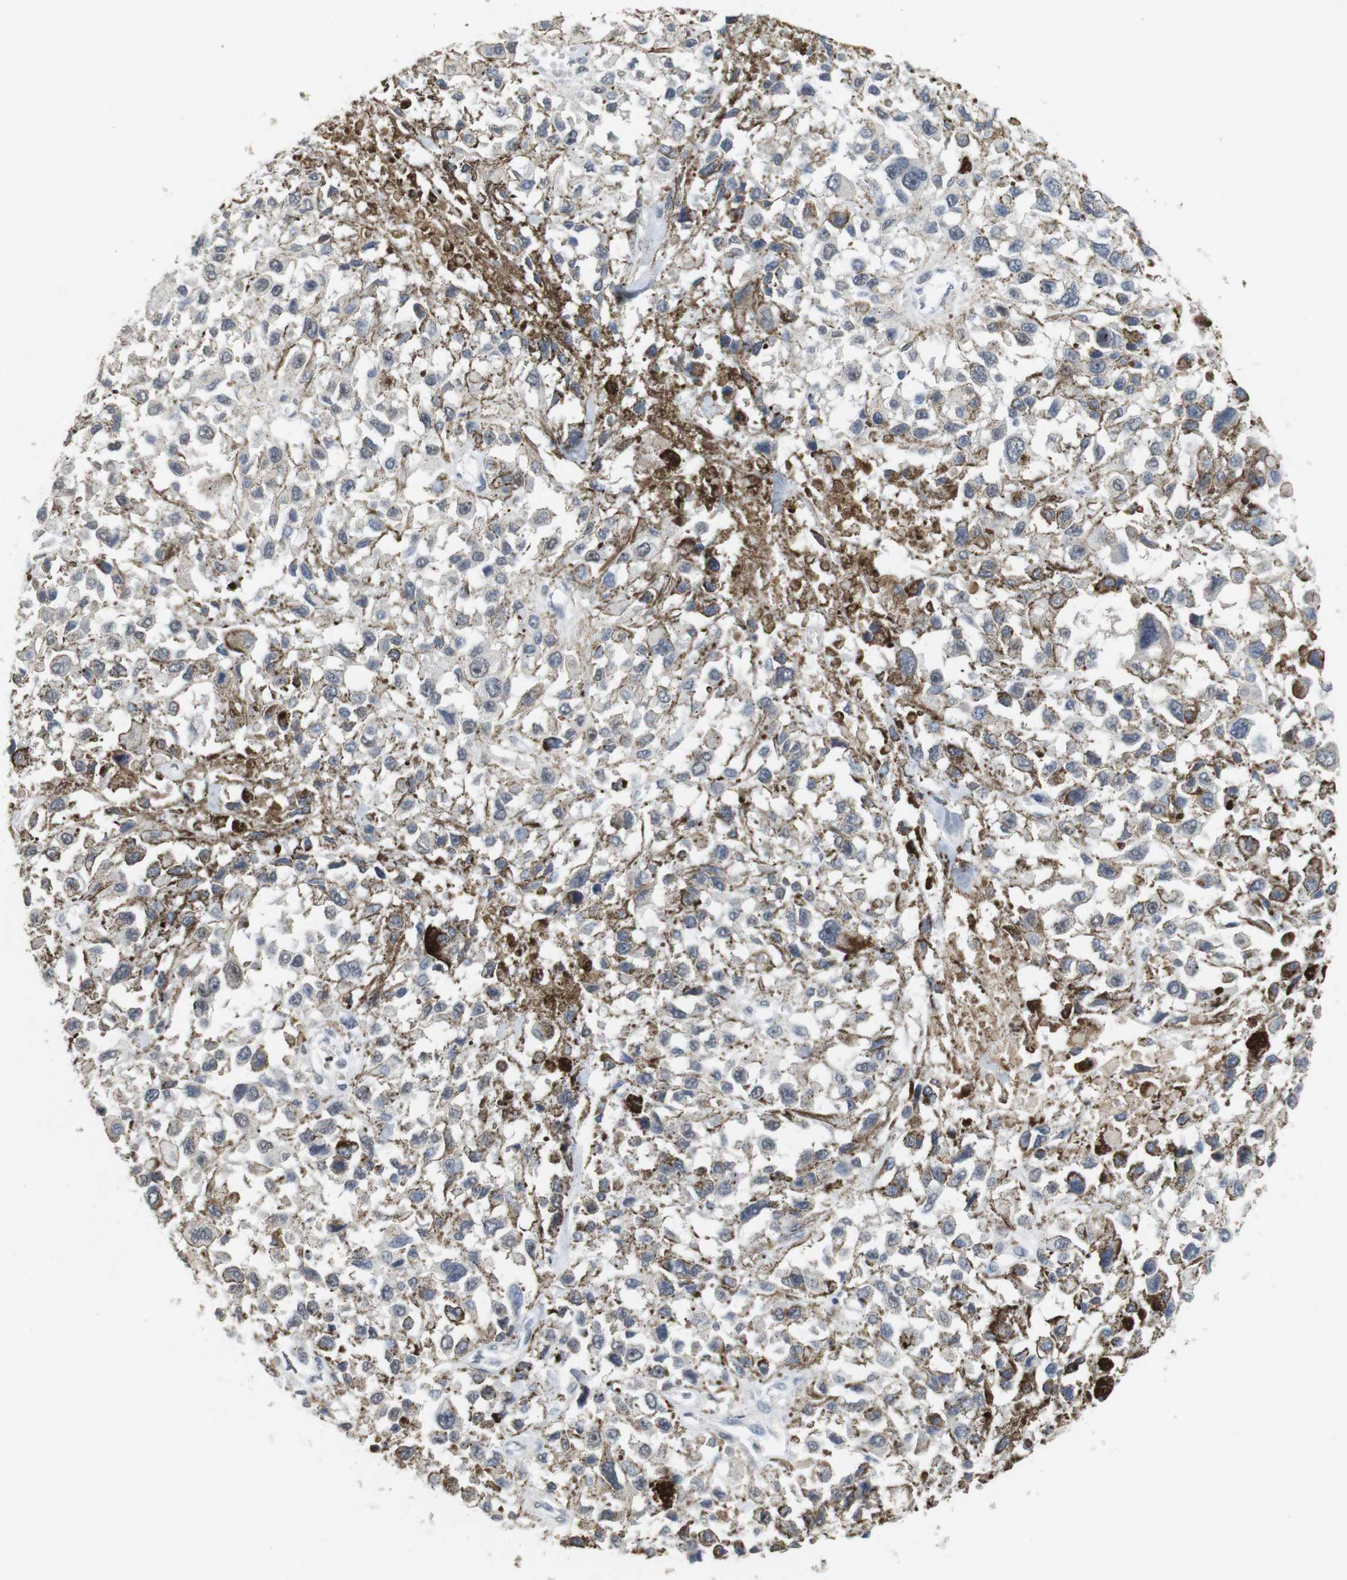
{"staining": {"intensity": "negative", "quantity": "none", "location": "none"}, "tissue": "melanoma", "cell_type": "Tumor cells", "image_type": "cancer", "snomed": [{"axis": "morphology", "description": "Malignant melanoma, Metastatic site"}, {"axis": "topography", "description": "Lymph node"}], "caption": "IHC of melanoma demonstrates no expression in tumor cells.", "gene": "SKP2", "patient": {"sex": "male", "age": 59}}